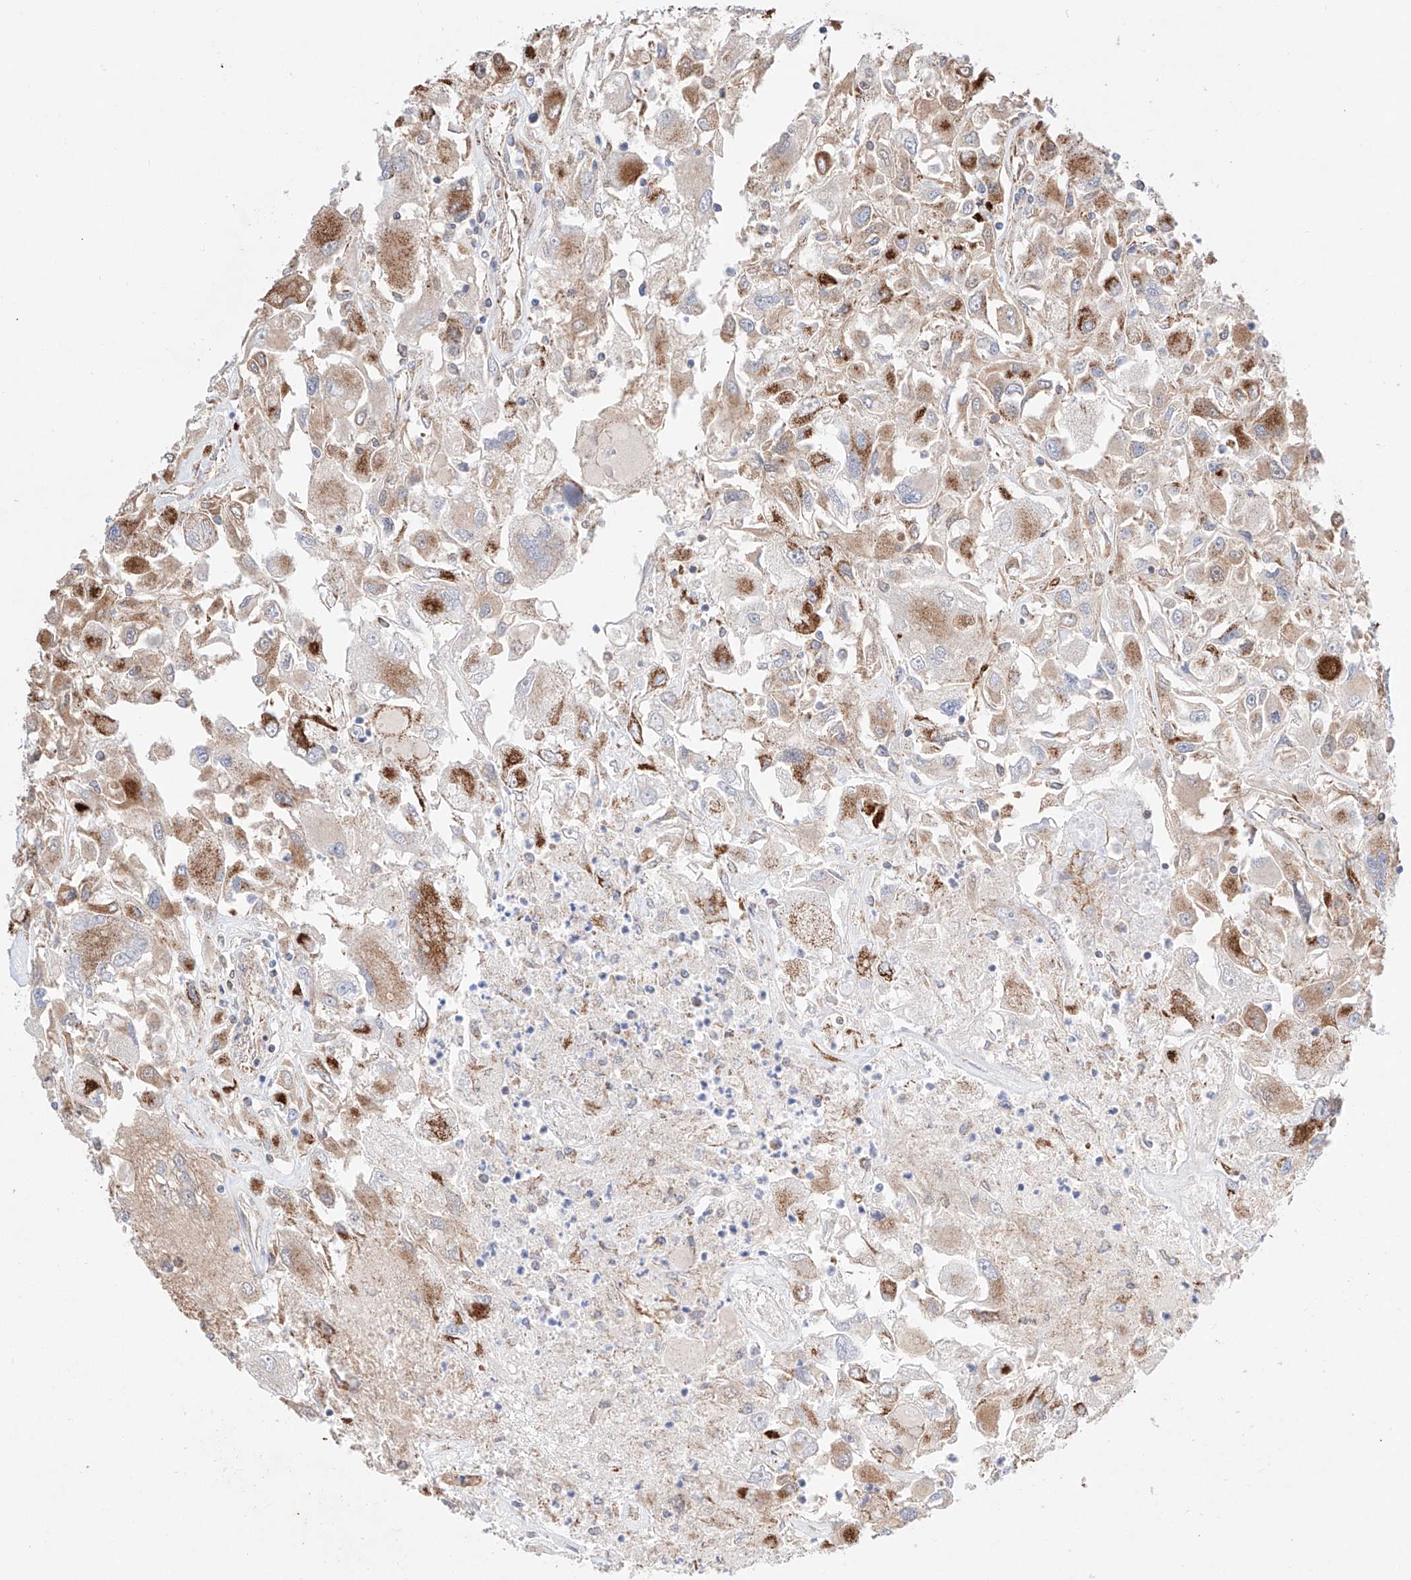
{"staining": {"intensity": "moderate", "quantity": "25%-75%", "location": "cytoplasmic/membranous"}, "tissue": "renal cancer", "cell_type": "Tumor cells", "image_type": "cancer", "snomed": [{"axis": "morphology", "description": "Adenocarcinoma, NOS"}, {"axis": "topography", "description": "Kidney"}], "caption": "An IHC photomicrograph of tumor tissue is shown. Protein staining in brown labels moderate cytoplasmic/membranous positivity in adenocarcinoma (renal) within tumor cells. (IHC, brightfield microscopy, high magnification).", "gene": "KTI12", "patient": {"sex": "female", "age": 52}}